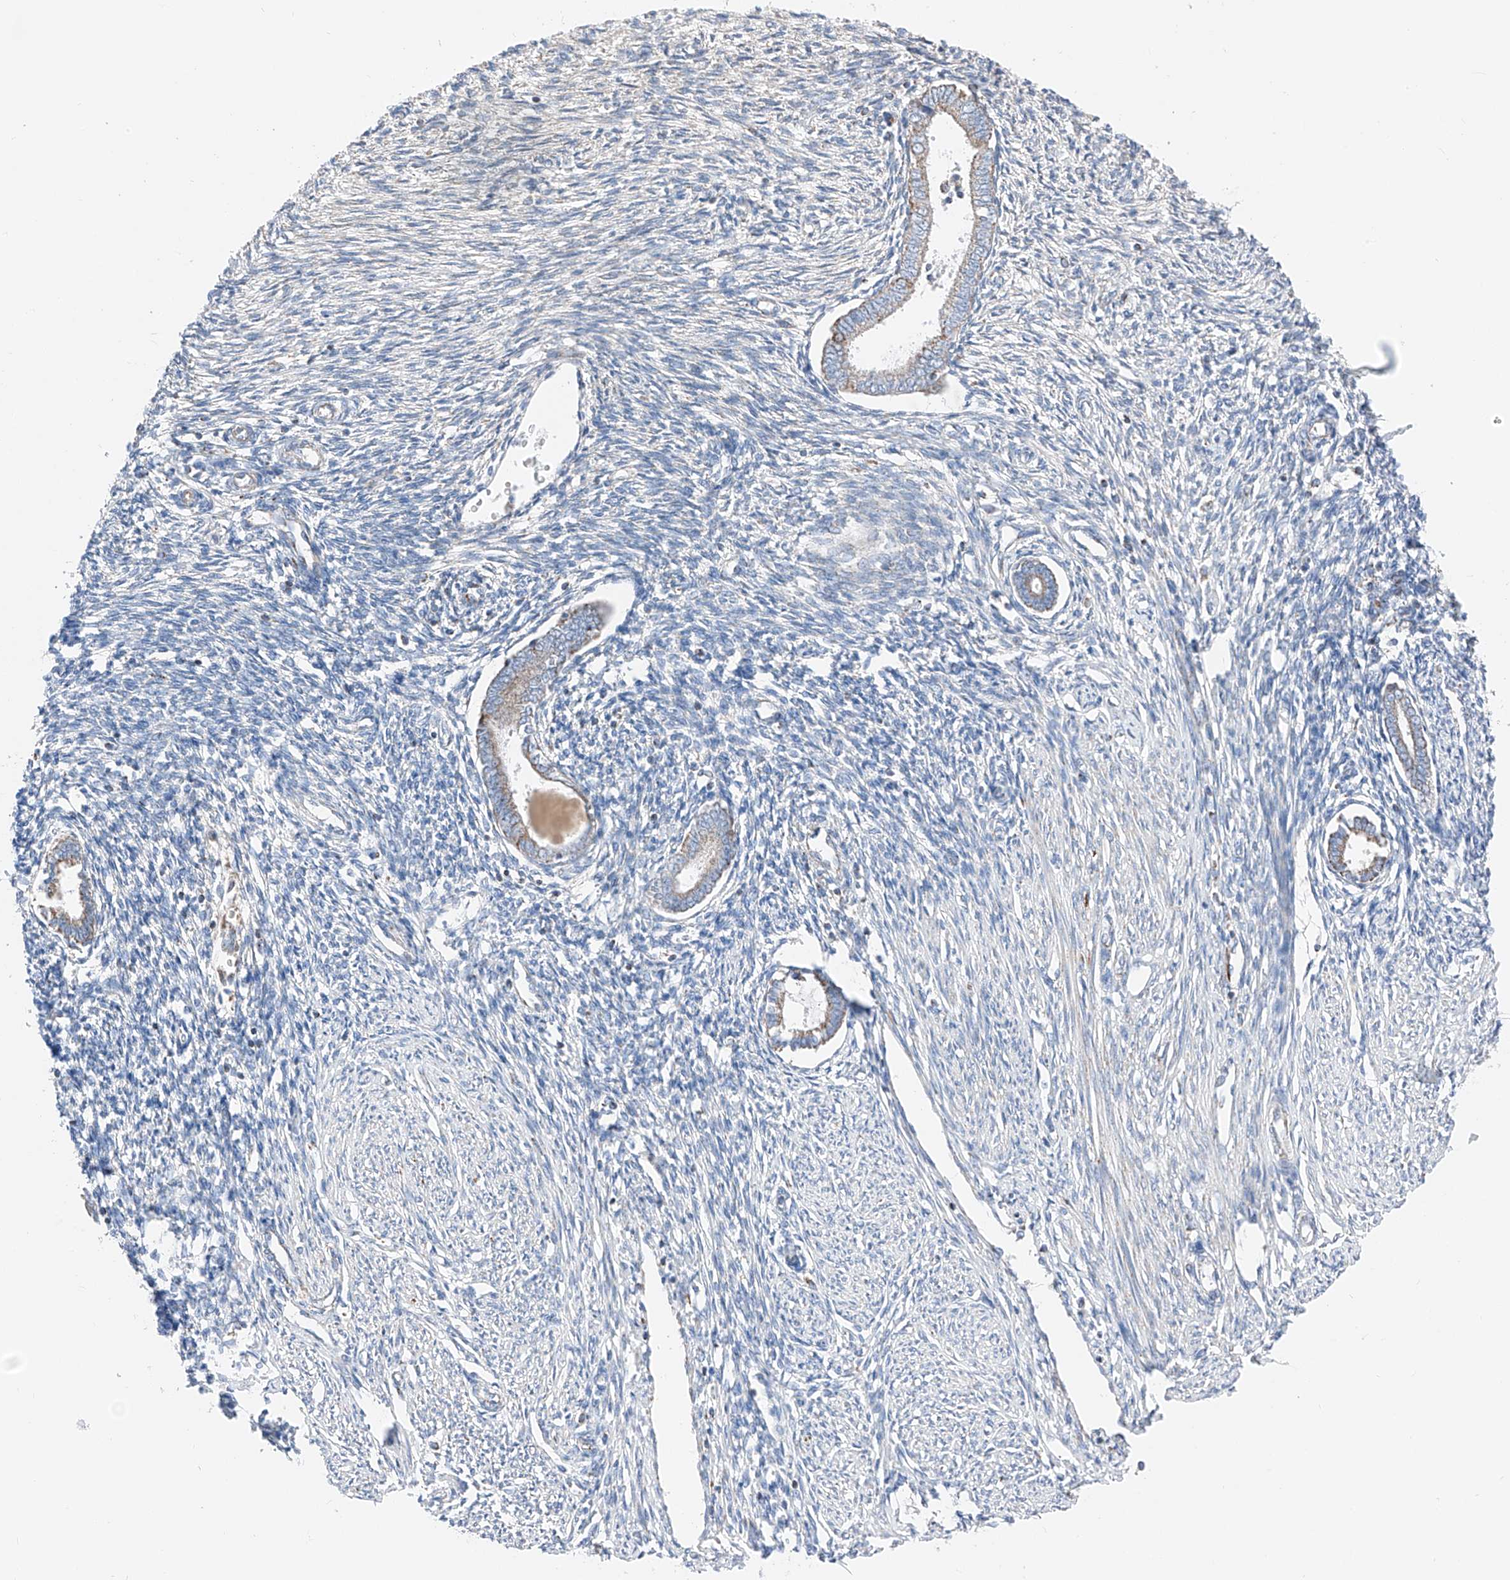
{"staining": {"intensity": "negative", "quantity": "none", "location": "none"}, "tissue": "endometrium", "cell_type": "Cells in endometrial stroma", "image_type": "normal", "snomed": [{"axis": "morphology", "description": "Normal tissue, NOS"}, {"axis": "topography", "description": "Endometrium"}], "caption": "IHC histopathology image of unremarkable endometrium: human endometrium stained with DAB demonstrates no significant protein positivity in cells in endometrial stroma. (DAB immunohistochemistry (IHC) visualized using brightfield microscopy, high magnification).", "gene": "MRAP", "patient": {"sex": "female", "age": 56}}